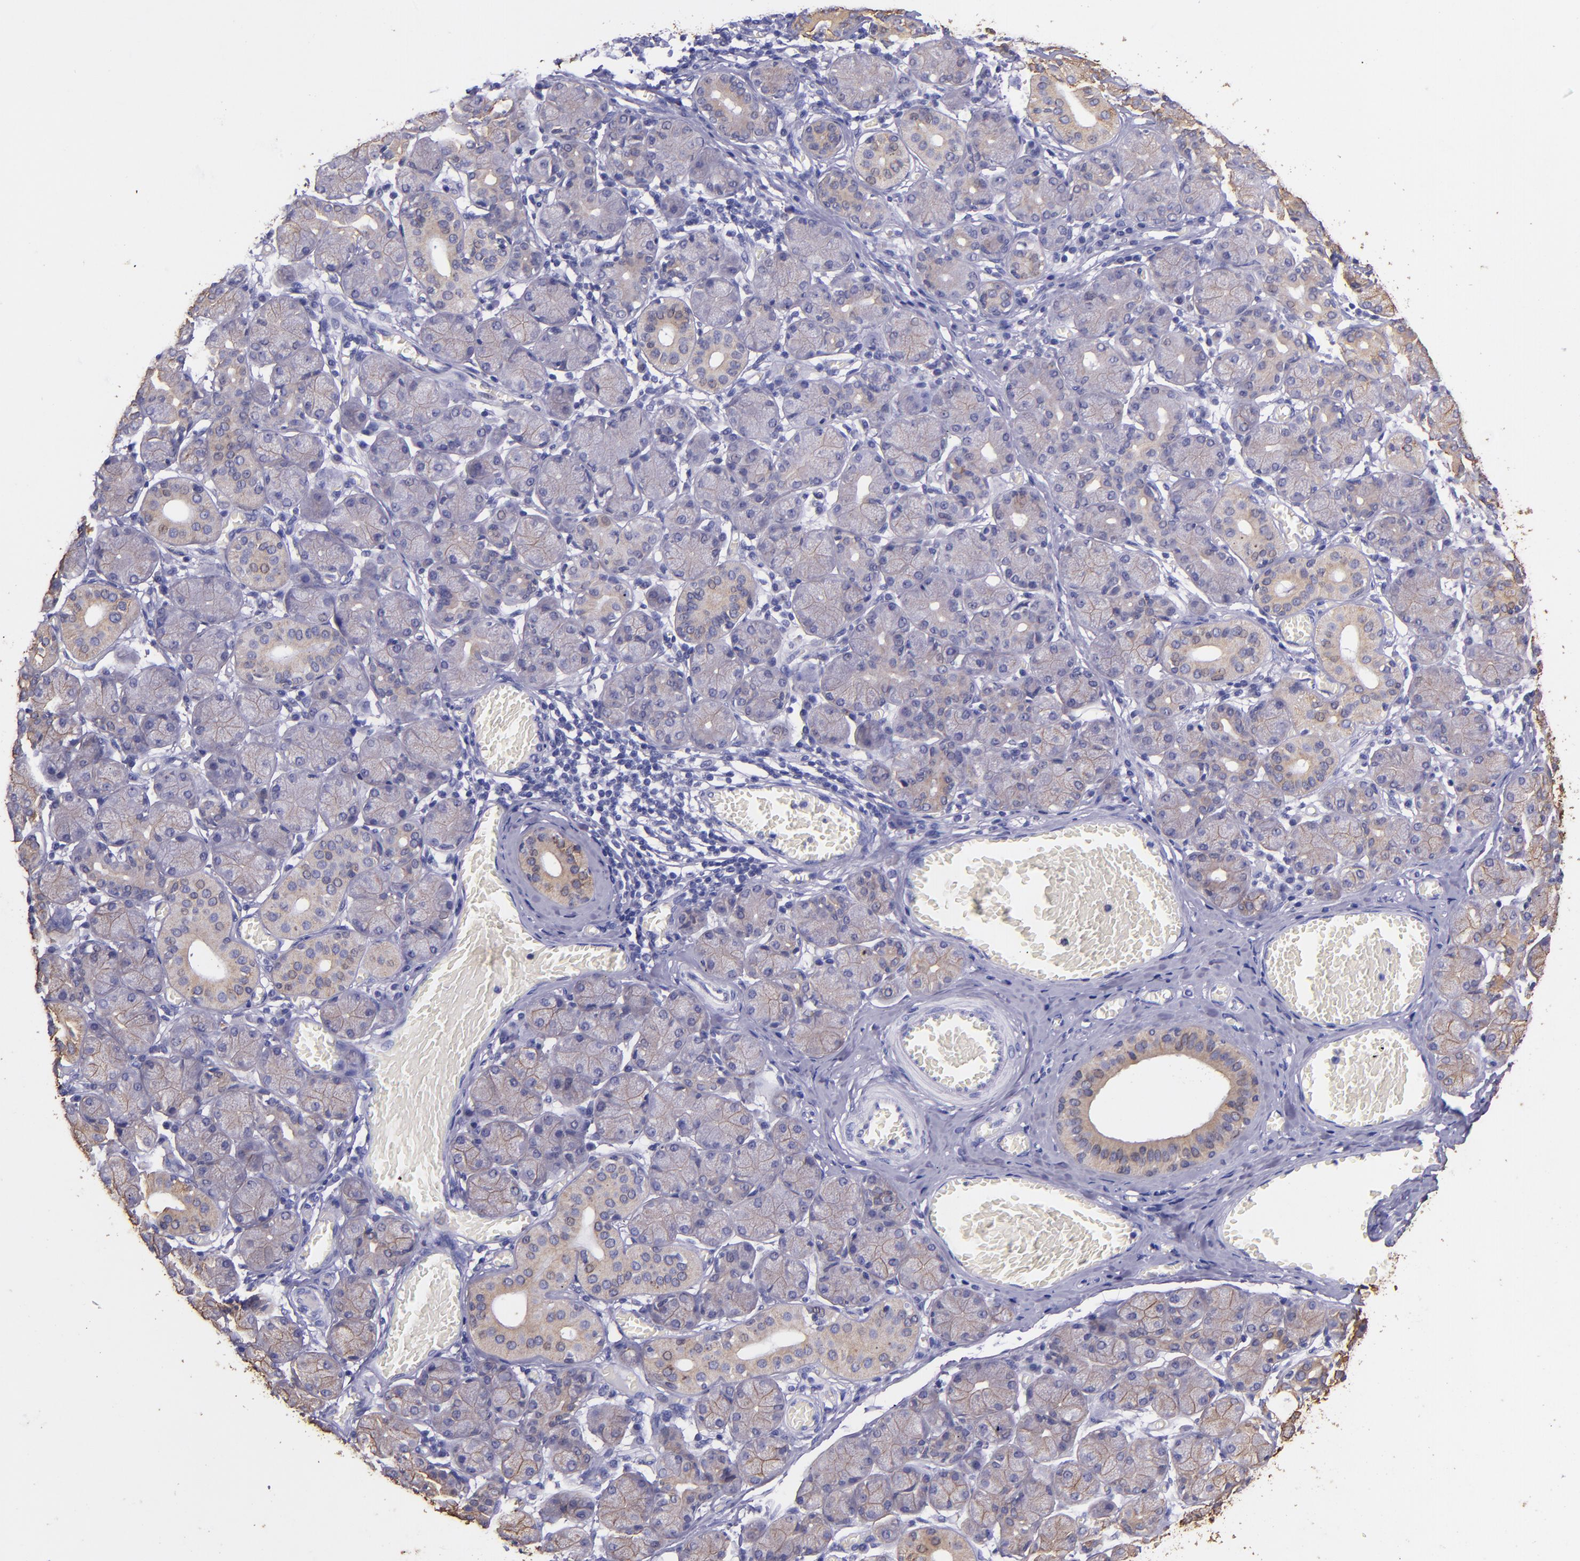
{"staining": {"intensity": "weak", "quantity": "25%-75%", "location": "cytoplasmic/membranous"}, "tissue": "salivary gland", "cell_type": "Glandular cells", "image_type": "normal", "snomed": [{"axis": "morphology", "description": "Normal tissue, NOS"}, {"axis": "topography", "description": "Salivary gland"}], "caption": "Approximately 25%-75% of glandular cells in normal salivary gland show weak cytoplasmic/membranous protein expression as visualized by brown immunohistochemical staining.", "gene": "KRT4", "patient": {"sex": "female", "age": 24}}